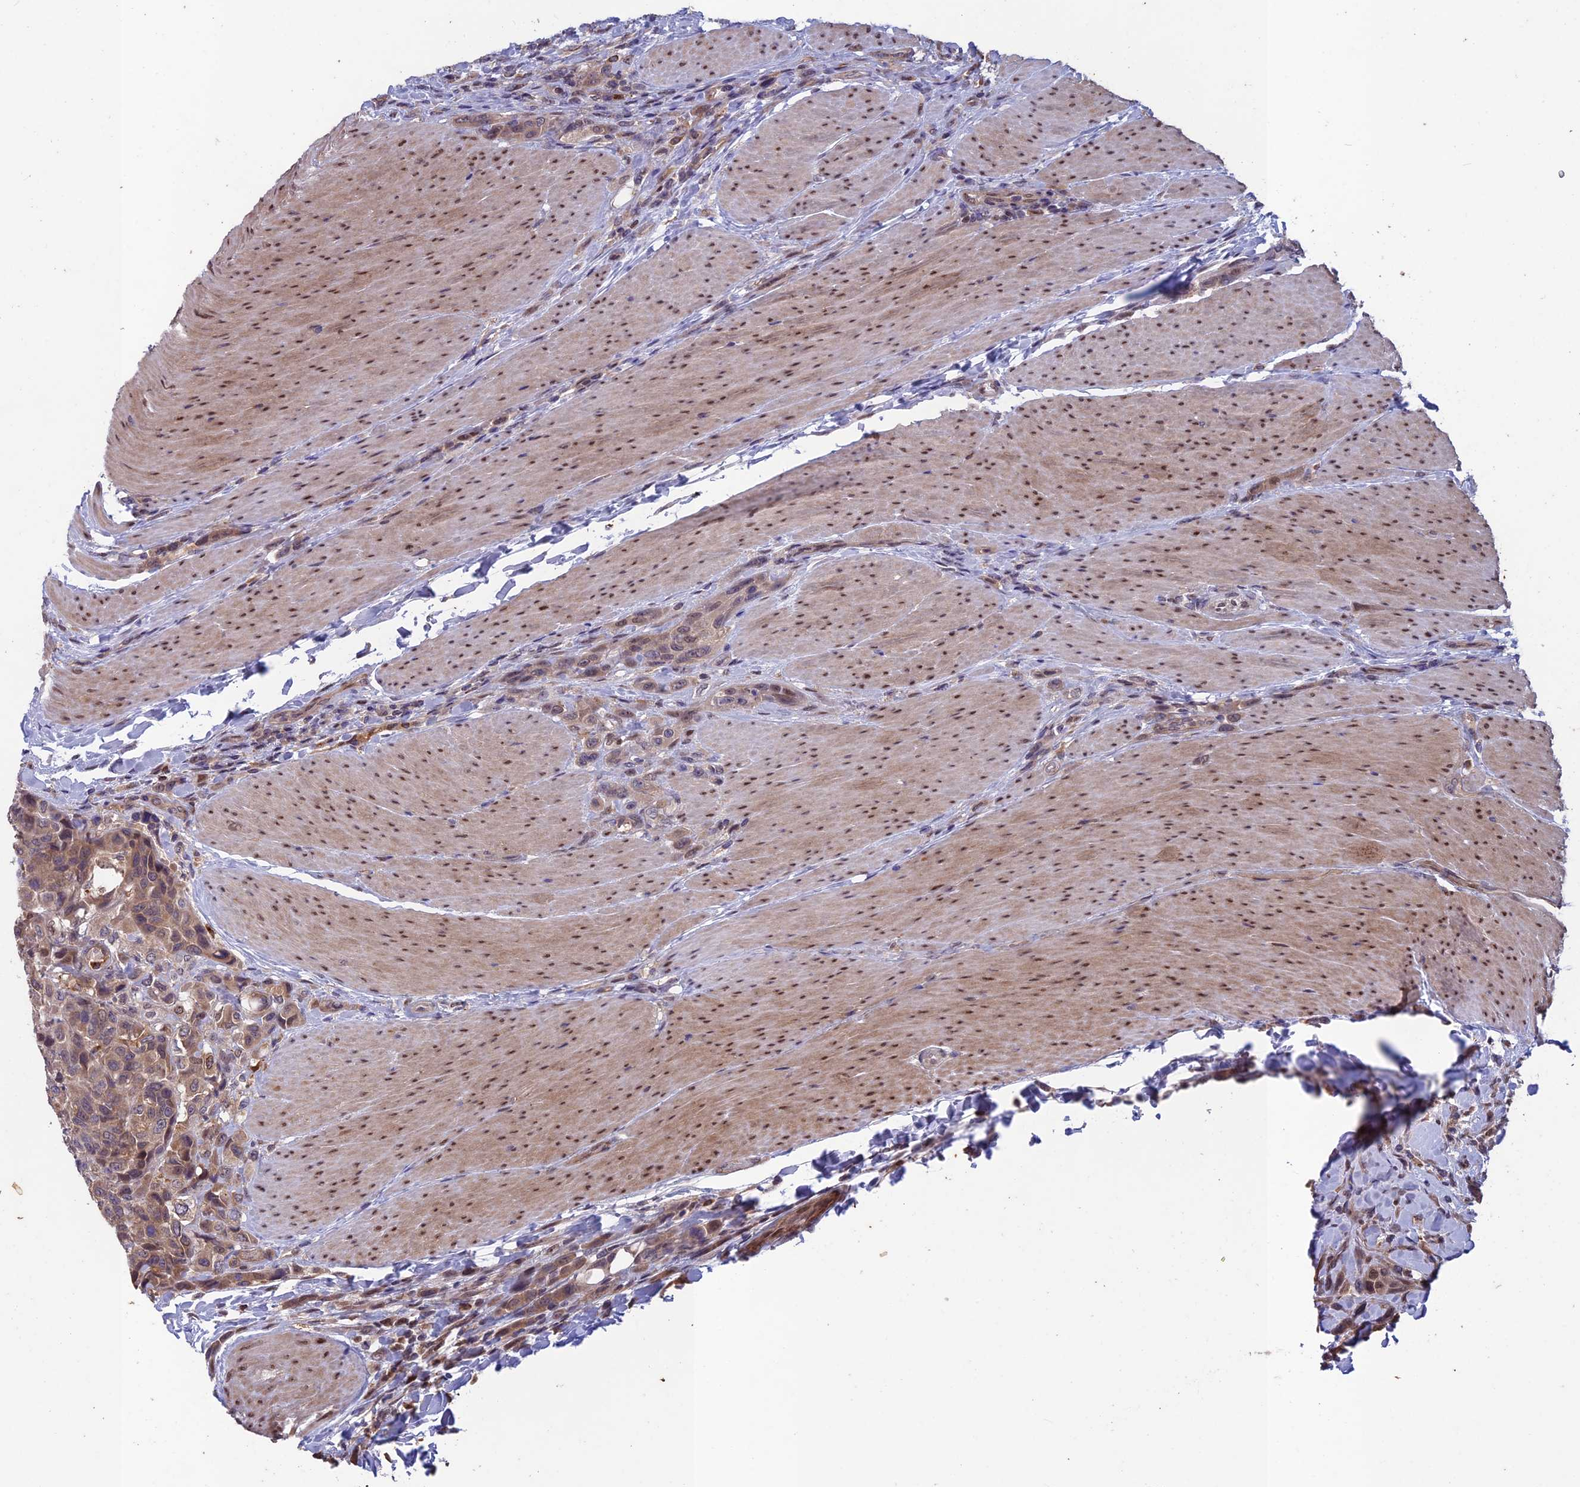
{"staining": {"intensity": "weak", "quantity": ">75%", "location": "cytoplasmic/membranous"}, "tissue": "urothelial cancer", "cell_type": "Tumor cells", "image_type": "cancer", "snomed": [{"axis": "morphology", "description": "Urothelial carcinoma, High grade"}, {"axis": "topography", "description": "Urinary bladder"}], "caption": "Immunohistochemical staining of urothelial cancer displays low levels of weak cytoplasmic/membranous positivity in approximately >75% of tumor cells. Nuclei are stained in blue.", "gene": "MAST2", "patient": {"sex": "male", "age": 50}}